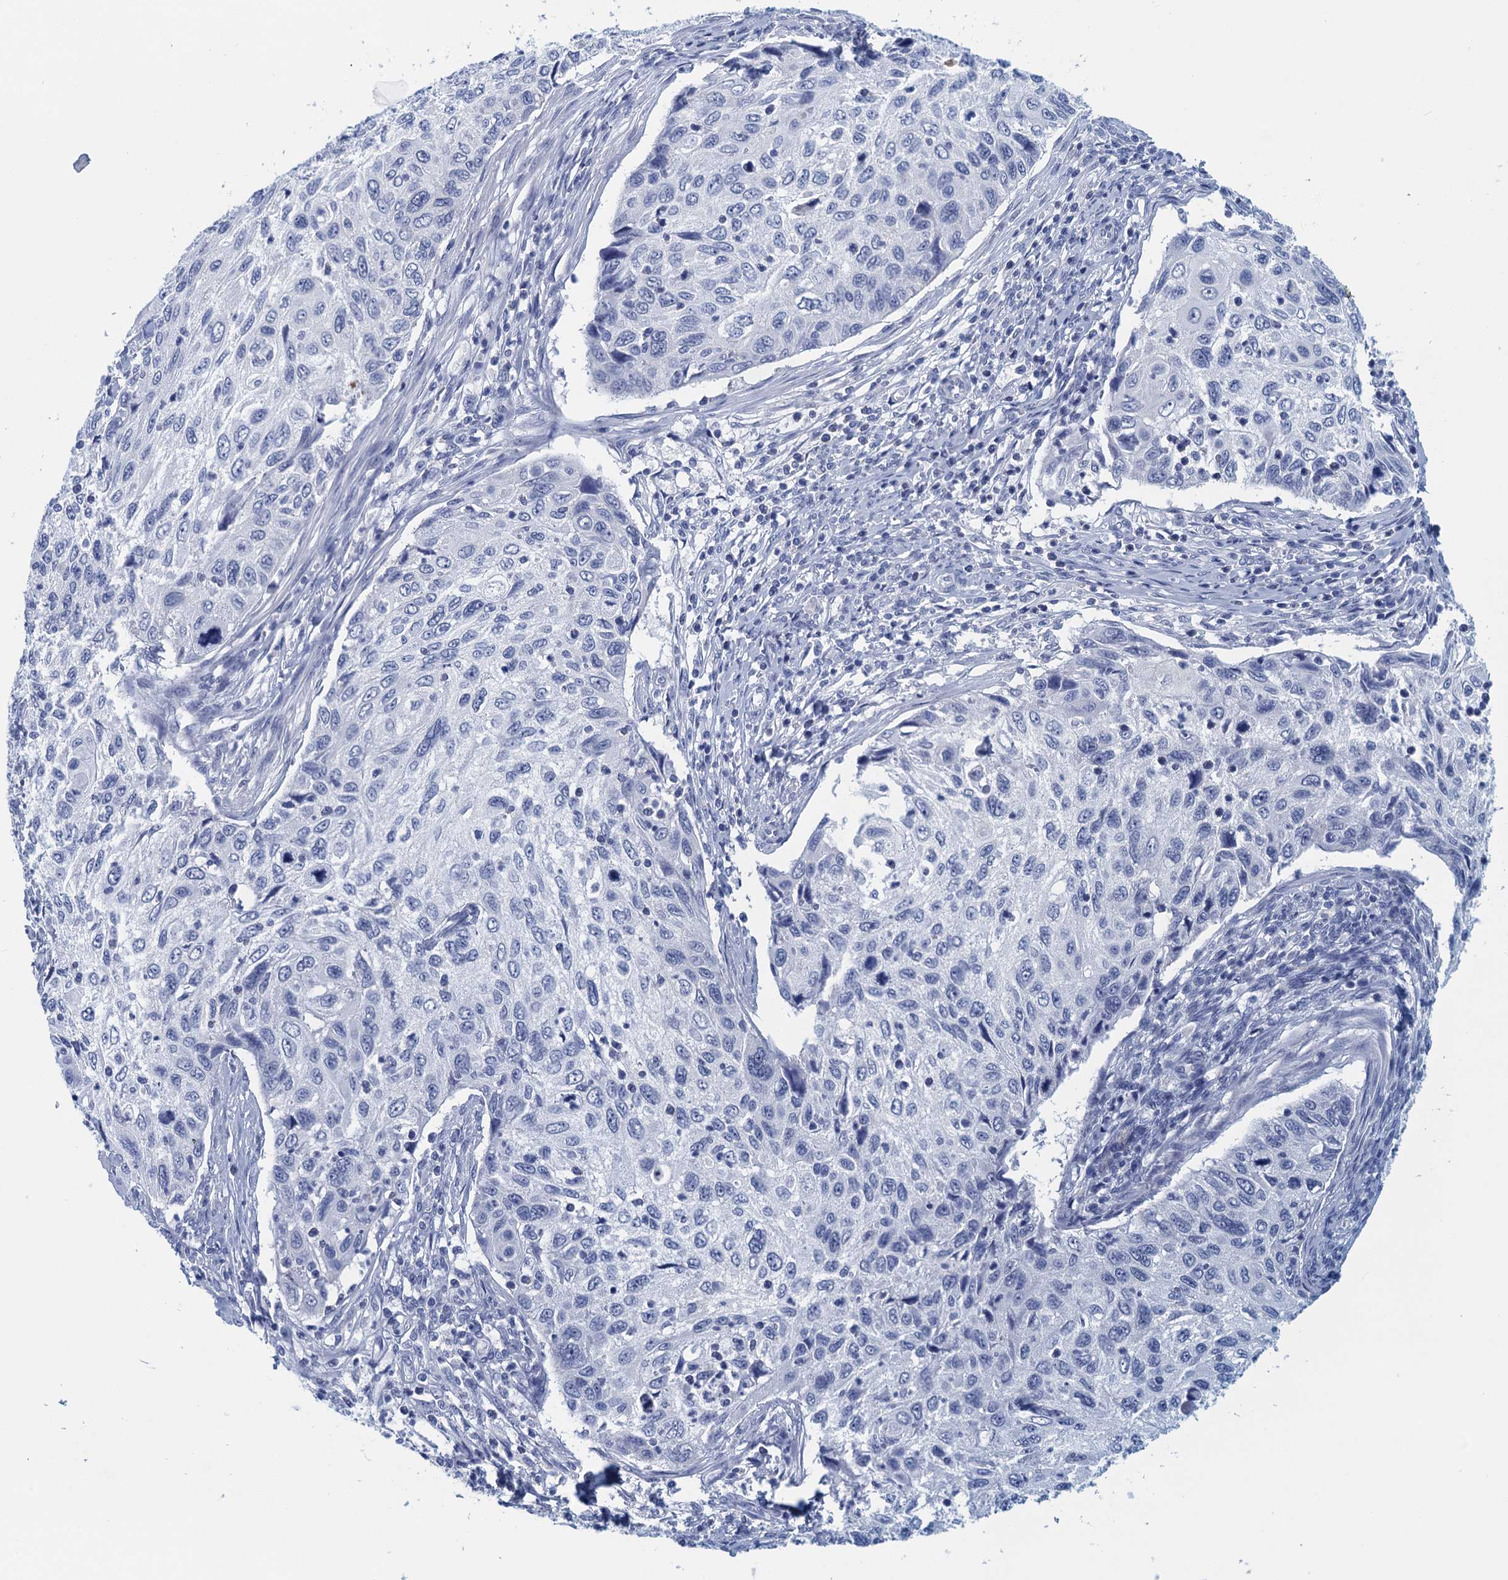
{"staining": {"intensity": "negative", "quantity": "none", "location": "none"}, "tissue": "cervical cancer", "cell_type": "Tumor cells", "image_type": "cancer", "snomed": [{"axis": "morphology", "description": "Squamous cell carcinoma, NOS"}, {"axis": "topography", "description": "Cervix"}], "caption": "Cervical cancer (squamous cell carcinoma) was stained to show a protein in brown. There is no significant positivity in tumor cells. (Immunohistochemistry, brightfield microscopy, high magnification).", "gene": "CYP51A1", "patient": {"sex": "female", "age": 70}}